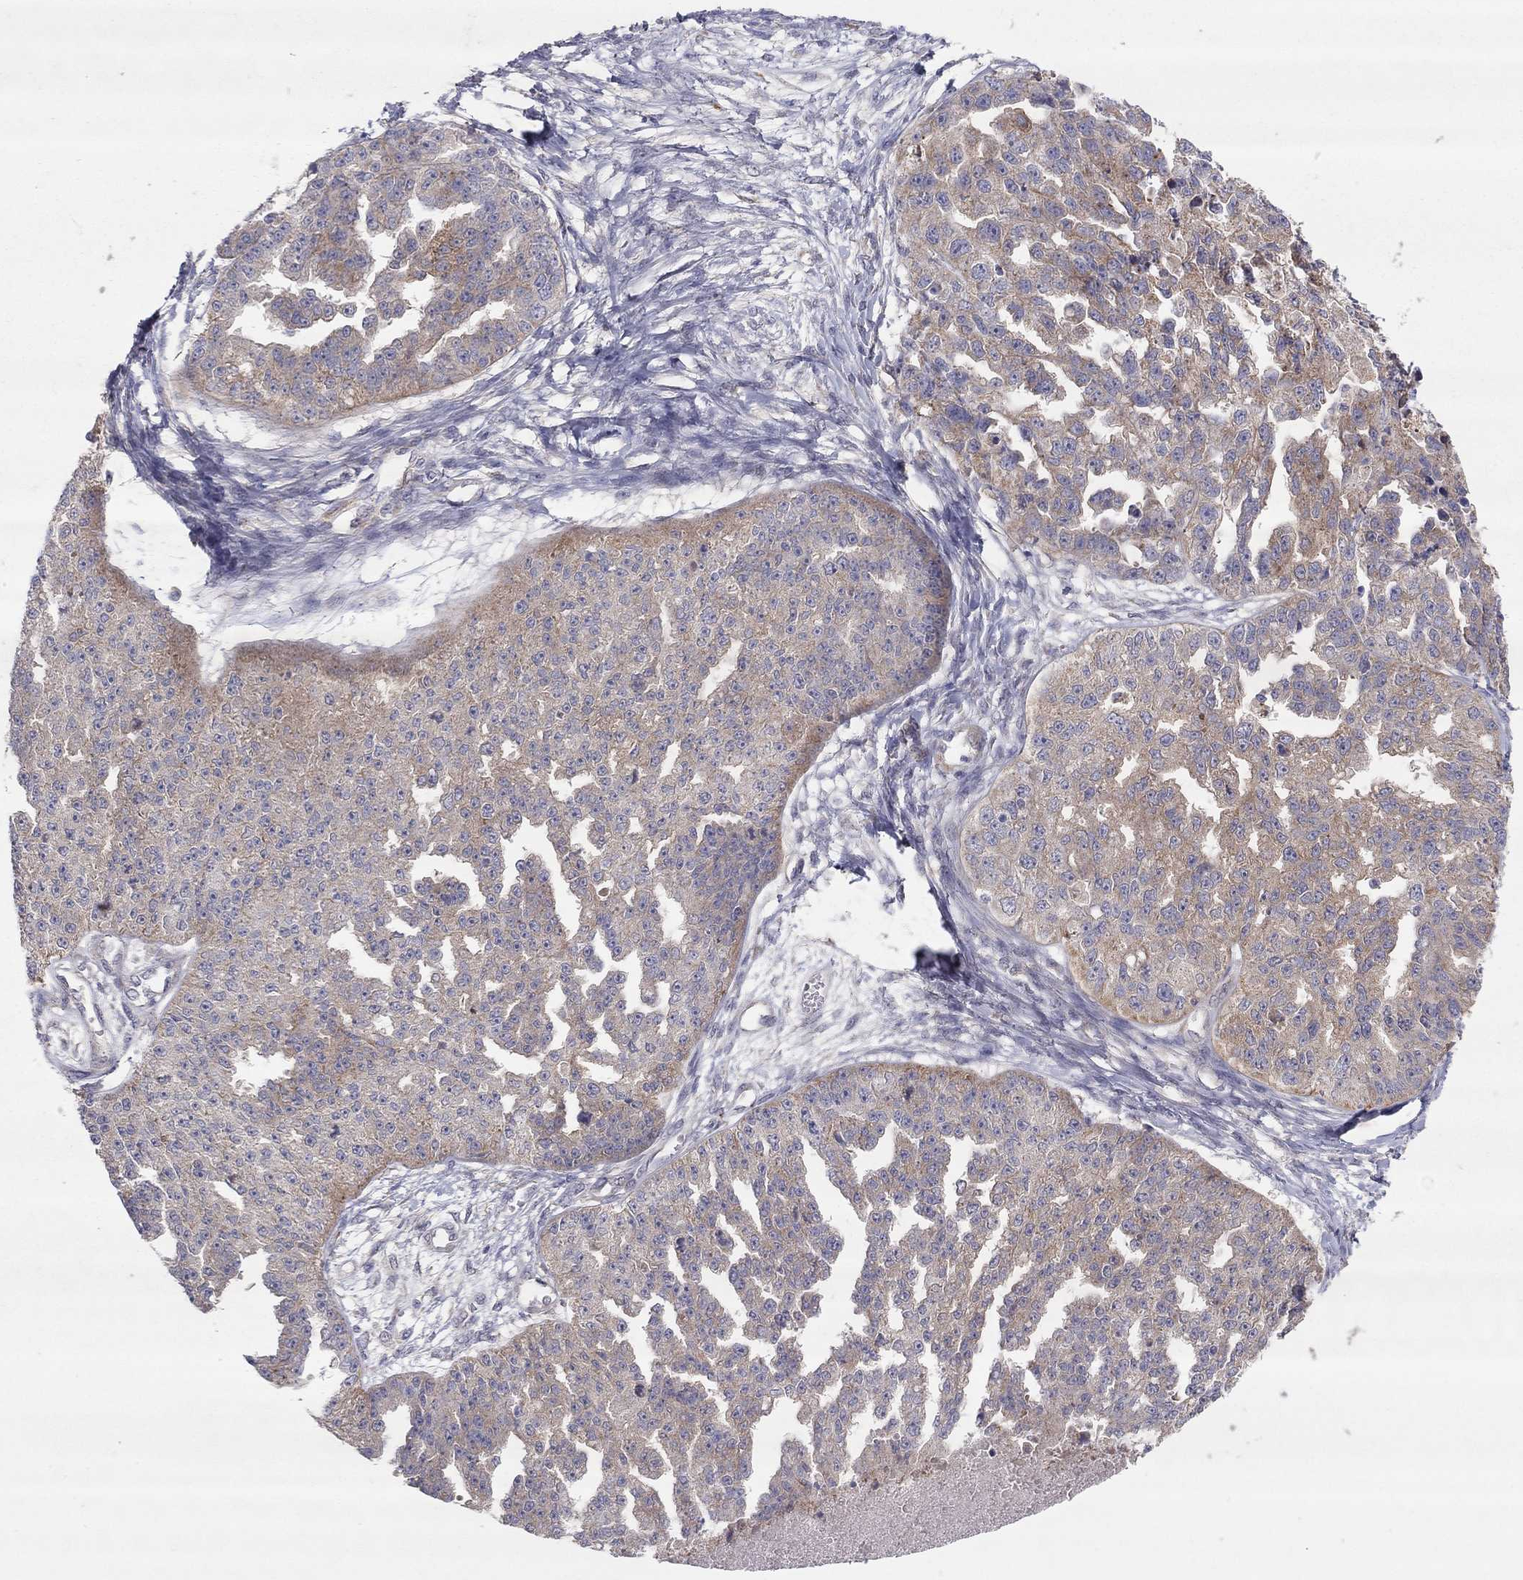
{"staining": {"intensity": "moderate", "quantity": "<25%", "location": "cytoplasmic/membranous"}, "tissue": "ovarian cancer", "cell_type": "Tumor cells", "image_type": "cancer", "snomed": [{"axis": "morphology", "description": "Cystadenocarcinoma, serous, NOS"}, {"axis": "topography", "description": "Ovary"}], "caption": "There is low levels of moderate cytoplasmic/membranous staining in tumor cells of ovarian serous cystadenocarcinoma, as demonstrated by immunohistochemical staining (brown color).", "gene": "CRACDL", "patient": {"sex": "female", "age": 58}}